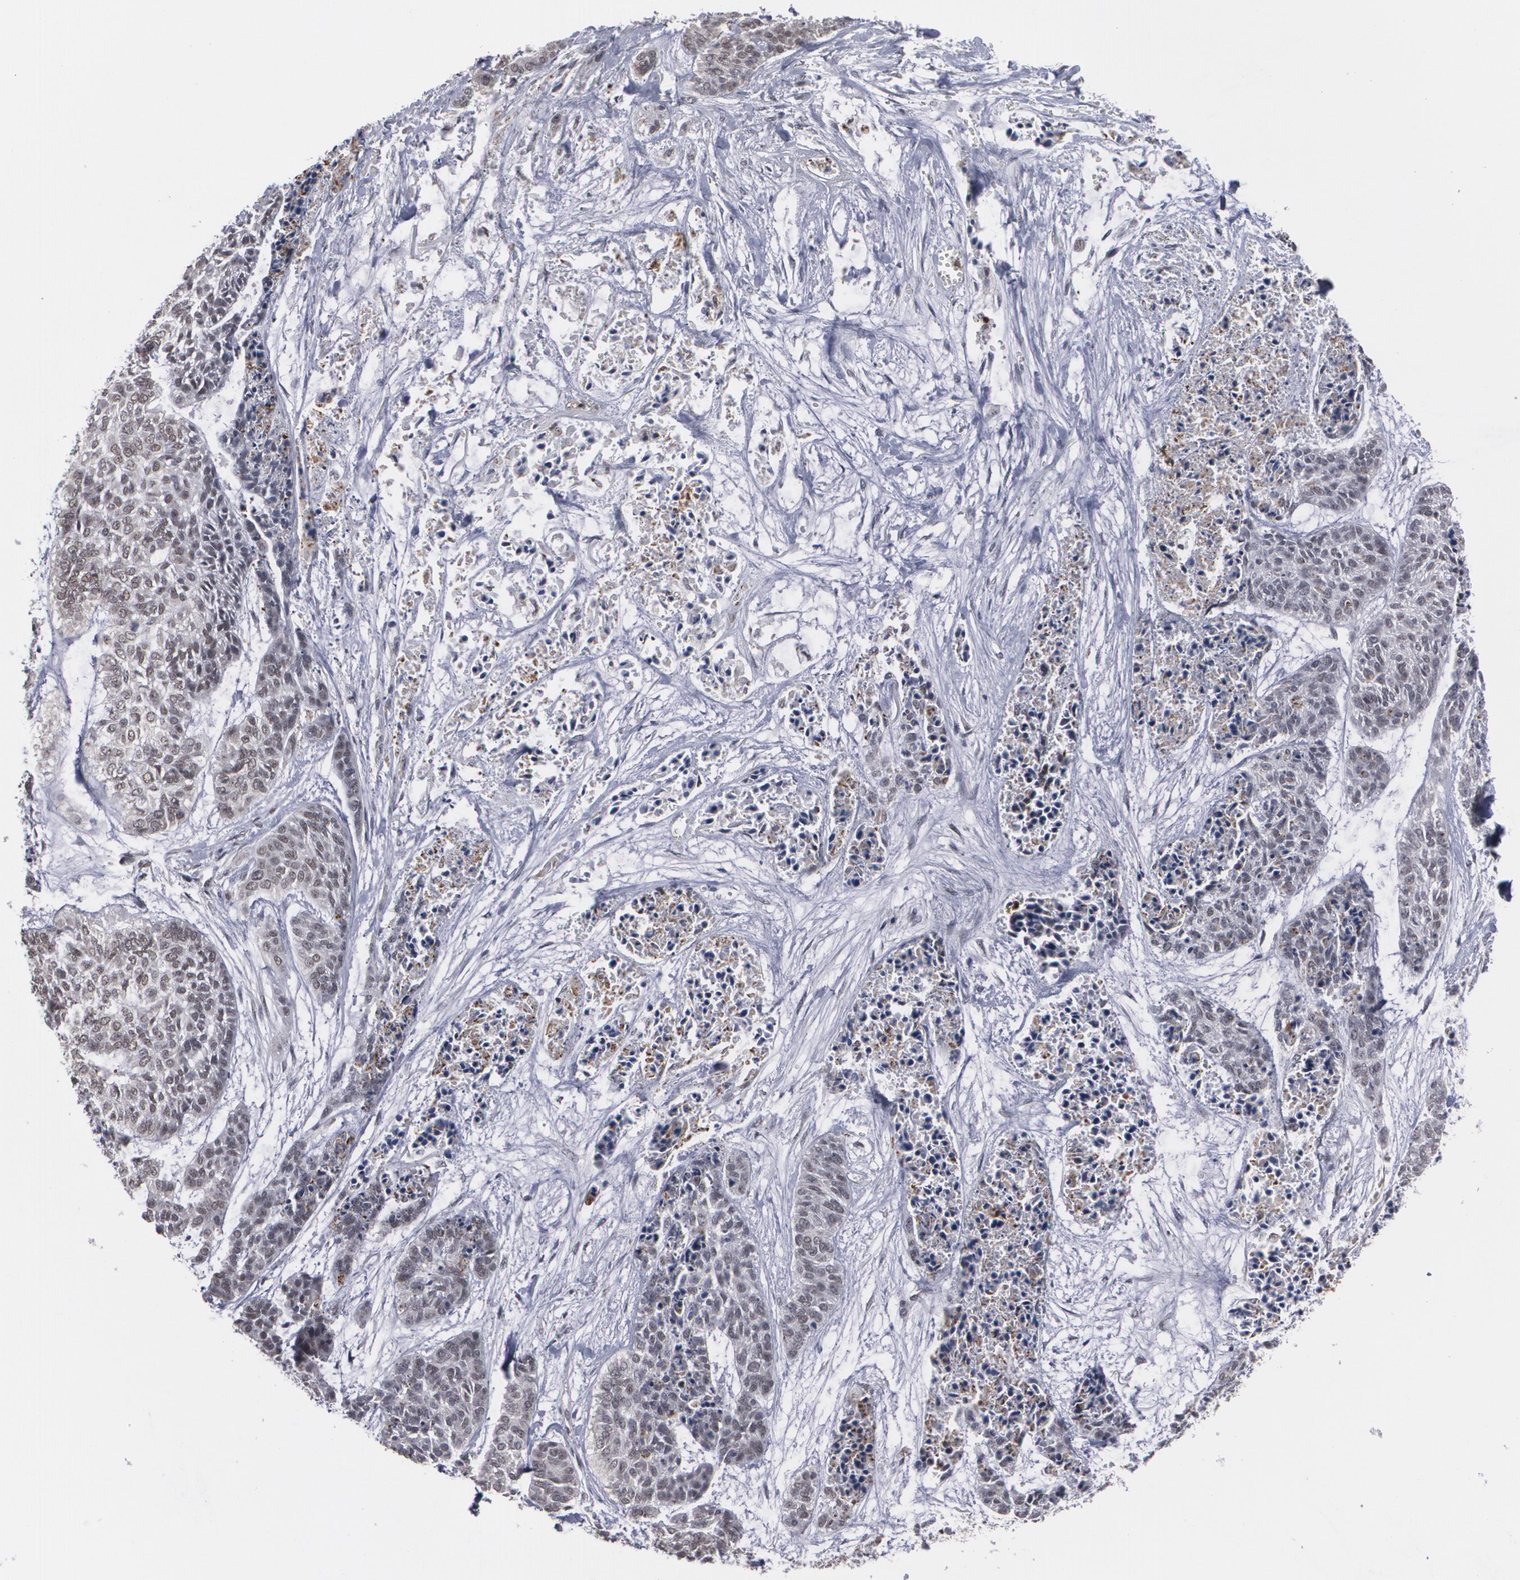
{"staining": {"intensity": "moderate", "quantity": ">75%", "location": "nuclear"}, "tissue": "skin cancer", "cell_type": "Tumor cells", "image_type": "cancer", "snomed": [{"axis": "morphology", "description": "Basal cell carcinoma"}, {"axis": "topography", "description": "Skin"}], "caption": "A photomicrograph of human basal cell carcinoma (skin) stained for a protein reveals moderate nuclear brown staining in tumor cells.", "gene": "INTS6", "patient": {"sex": "female", "age": 64}}